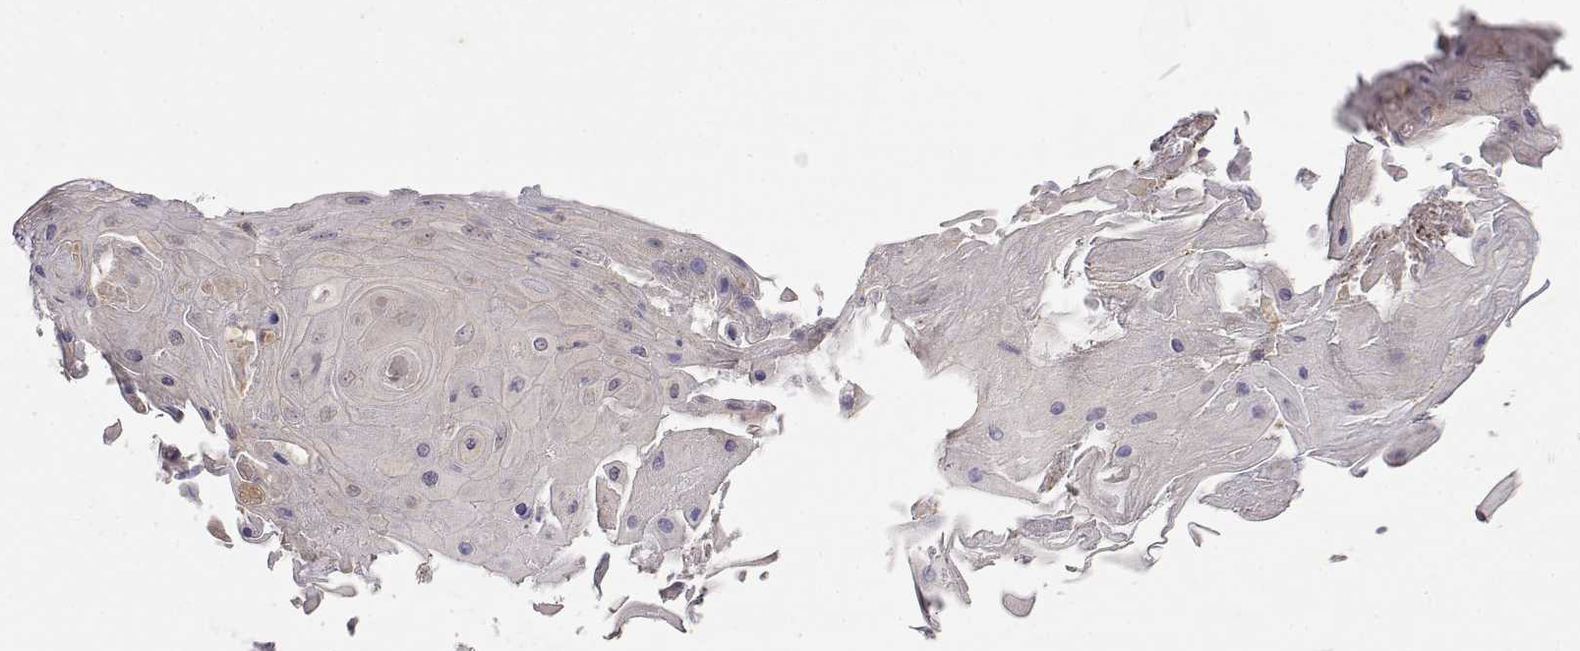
{"staining": {"intensity": "weak", "quantity": "<25%", "location": "cytoplasmic/membranous"}, "tissue": "skin cancer", "cell_type": "Tumor cells", "image_type": "cancer", "snomed": [{"axis": "morphology", "description": "Squamous cell carcinoma, NOS"}, {"axis": "topography", "description": "Skin"}], "caption": "Image shows no protein positivity in tumor cells of skin cancer (squamous cell carcinoma) tissue.", "gene": "PAIP1", "patient": {"sex": "male", "age": 62}}